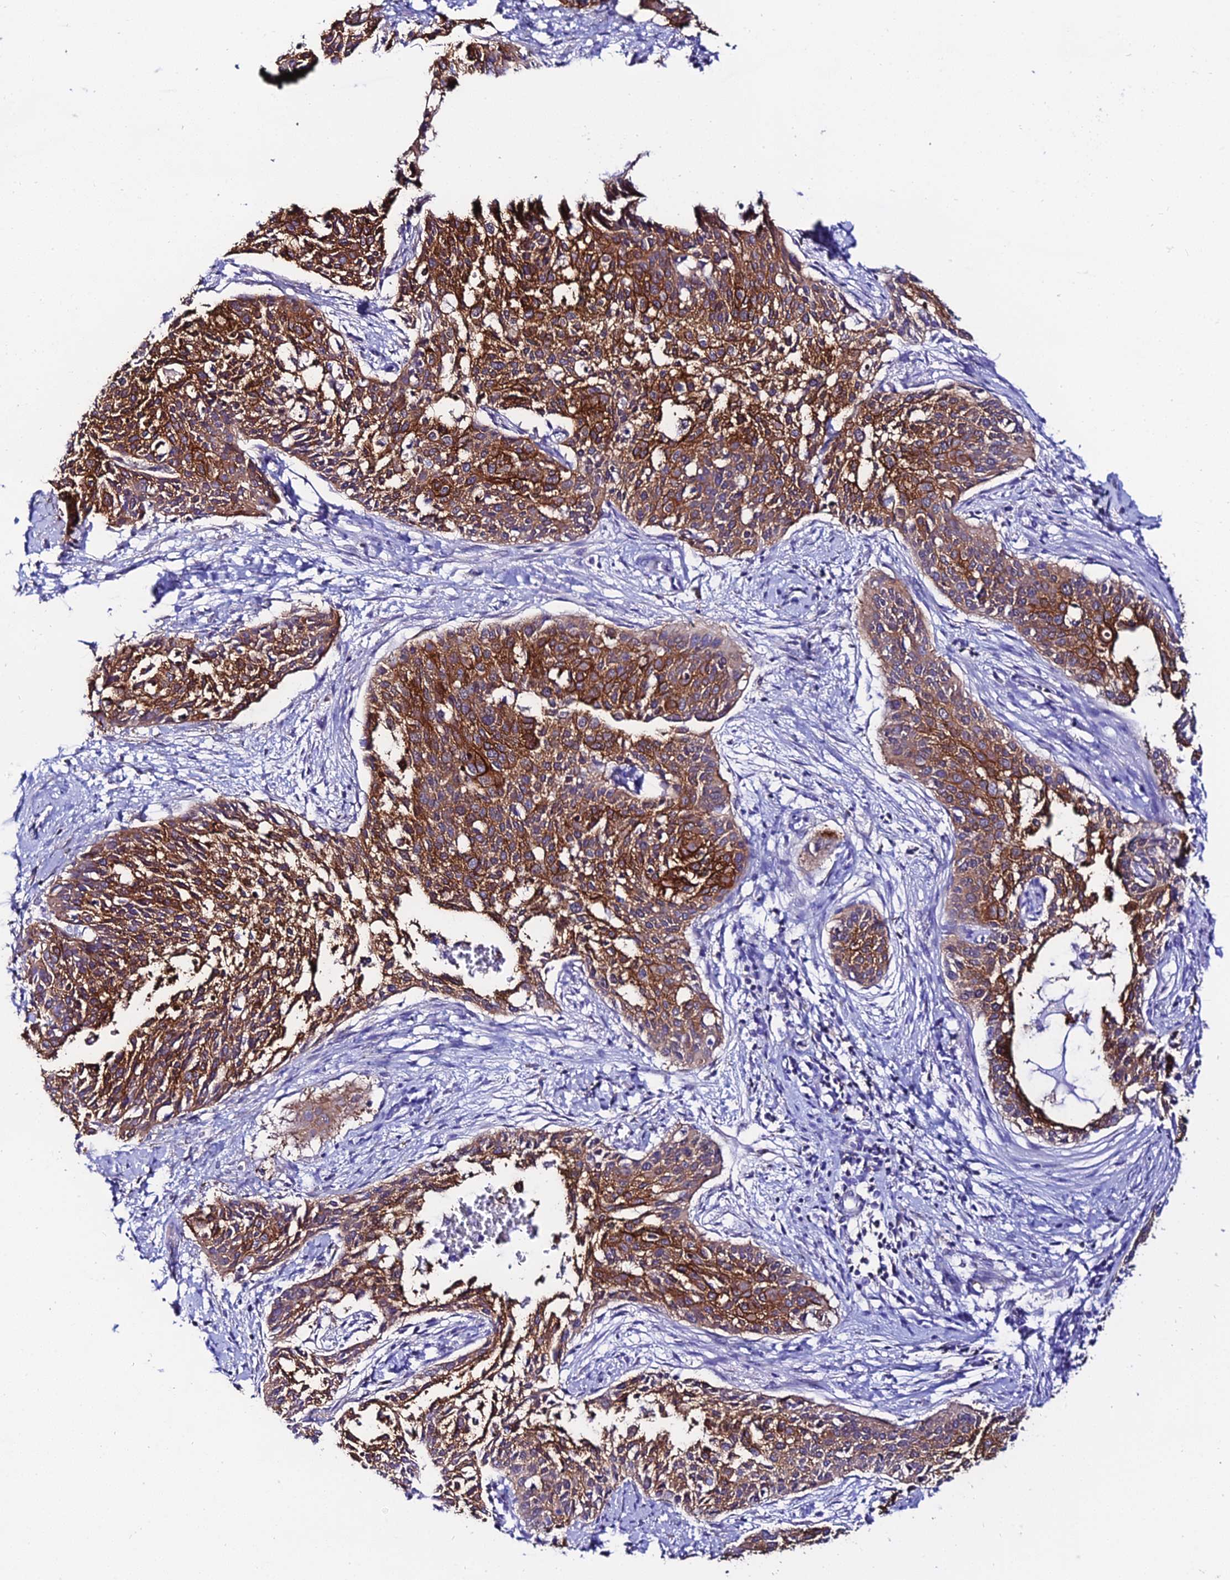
{"staining": {"intensity": "strong", "quantity": ">75%", "location": "cytoplasmic/membranous"}, "tissue": "cervical cancer", "cell_type": "Tumor cells", "image_type": "cancer", "snomed": [{"axis": "morphology", "description": "Squamous cell carcinoma, NOS"}, {"axis": "topography", "description": "Cervix"}], "caption": "Cervical cancer stained with a protein marker exhibits strong staining in tumor cells.", "gene": "S100A16", "patient": {"sex": "female", "age": 44}}